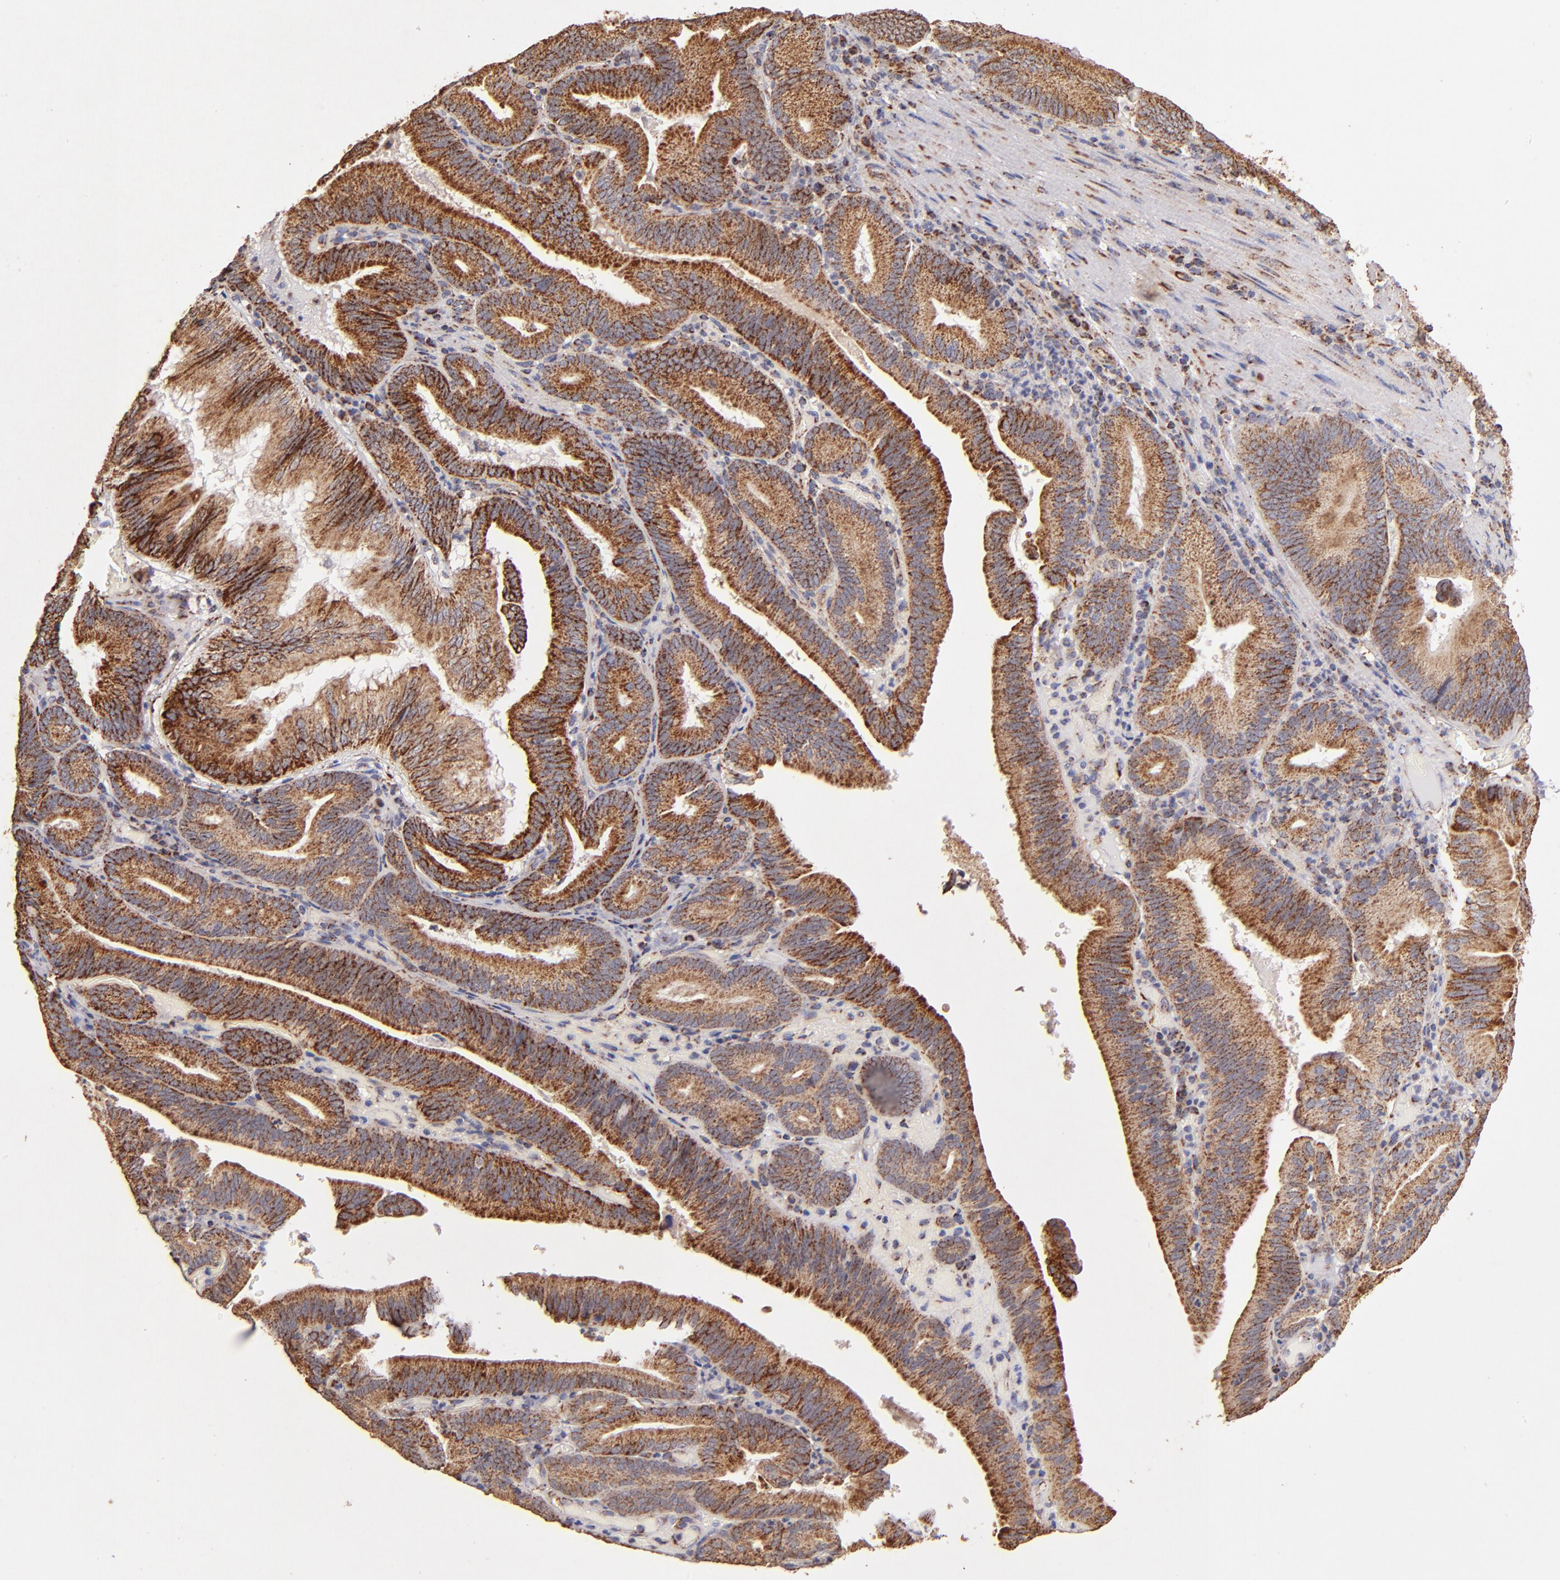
{"staining": {"intensity": "moderate", "quantity": ">75%", "location": "cytoplasmic/membranous"}, "tissue": "pancreatic cancer", "cell_type": "Tumor cells", "image_type": "cancer", "snomed": [{"axis": "morphology", "description": "Adenocarcinoma, NOS"}, {"axis": "topography", "description": "Pancreas"}], "caption": "Adenocarcinoma (pancreatic) stained for a protein reveals moderate cytoplasmic/membranous positivity in tumor cells.", "gene": "DLST", "patient": {"sex": "male", "age": 82}}